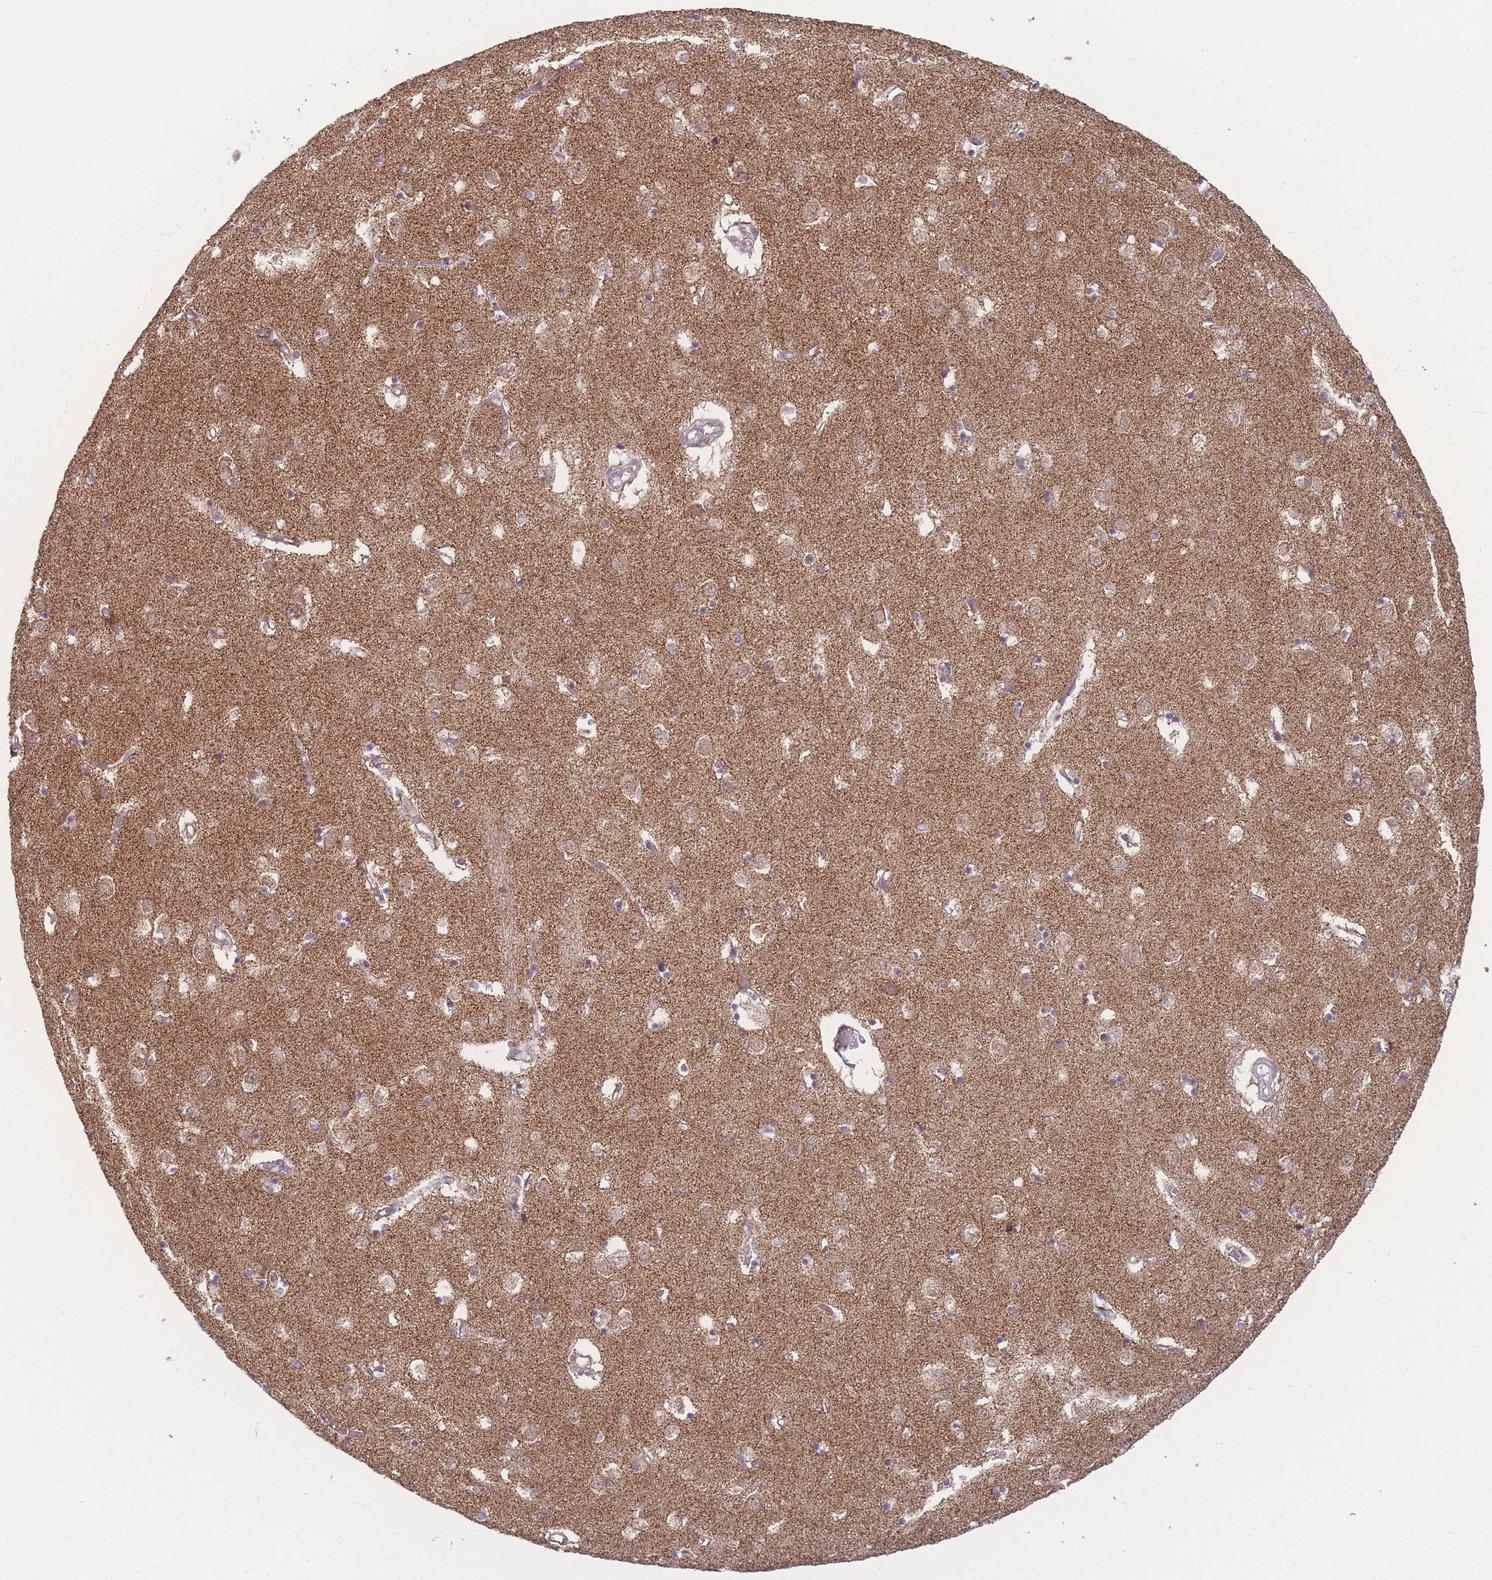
{"staining": {"intensity": "negative", "quantity": "none", "location": "none"}, "tissue": "caudate", "cell_type": "Glial cells", "image_type": "normal", "snomed": [{"axis": "morphology", "description": "Normal tissue, NOS"}, {"axis": "topography", "description": "Lateral ventricle wall"}], "caption": "Caudate was stained to show a protein in brown. There is no significant positivity in glial cells. (DAB (3,3'-diaminobenzidine) immunohistochemistry, high magnification).", "gene": "OR10Q1", "patient": {"sex": "male", "age": 70}}